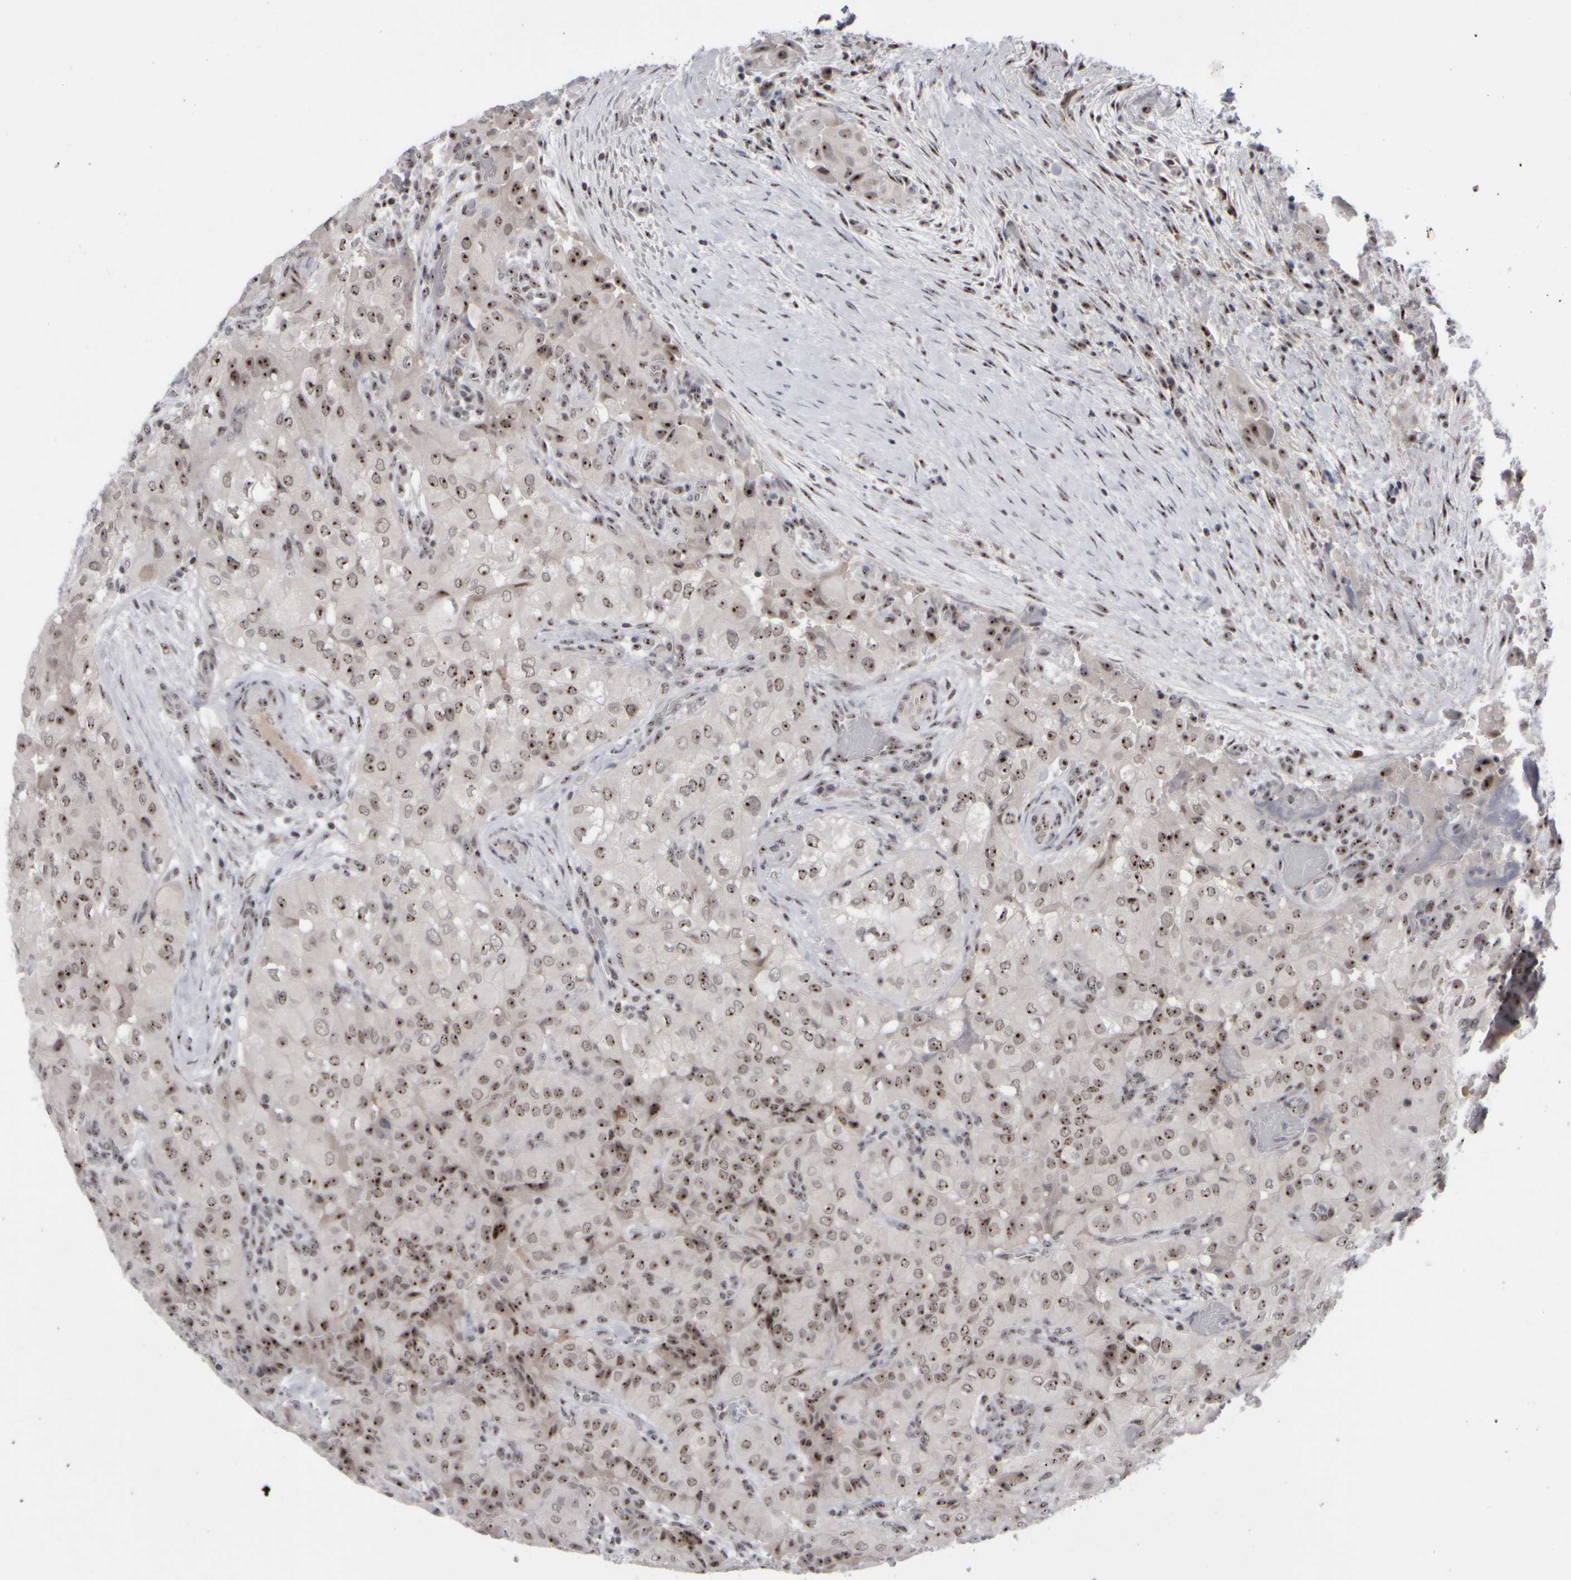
{"staining": {"intensity": "moderate", "quantity": ">75%", "location": "nuclear"}, "tissue": "thyroid cancer", "cell_type": "Tumor cells", "image_type": "cancer", "snomed": [{"axis": "morphology", "description": "Papillary adenocarcinoma, NOS"}, {"axis": "topography", "description": "Thyroid gland"}], "caption": "Thyroid cancer (papillary adenocarcinoma) tissue displays moderate nuclear expression in about >75% of tumor cells, visualized by immunohistochemistry.", "gene": "SURF6", "patient": {"sex": "female", "age": 59}}